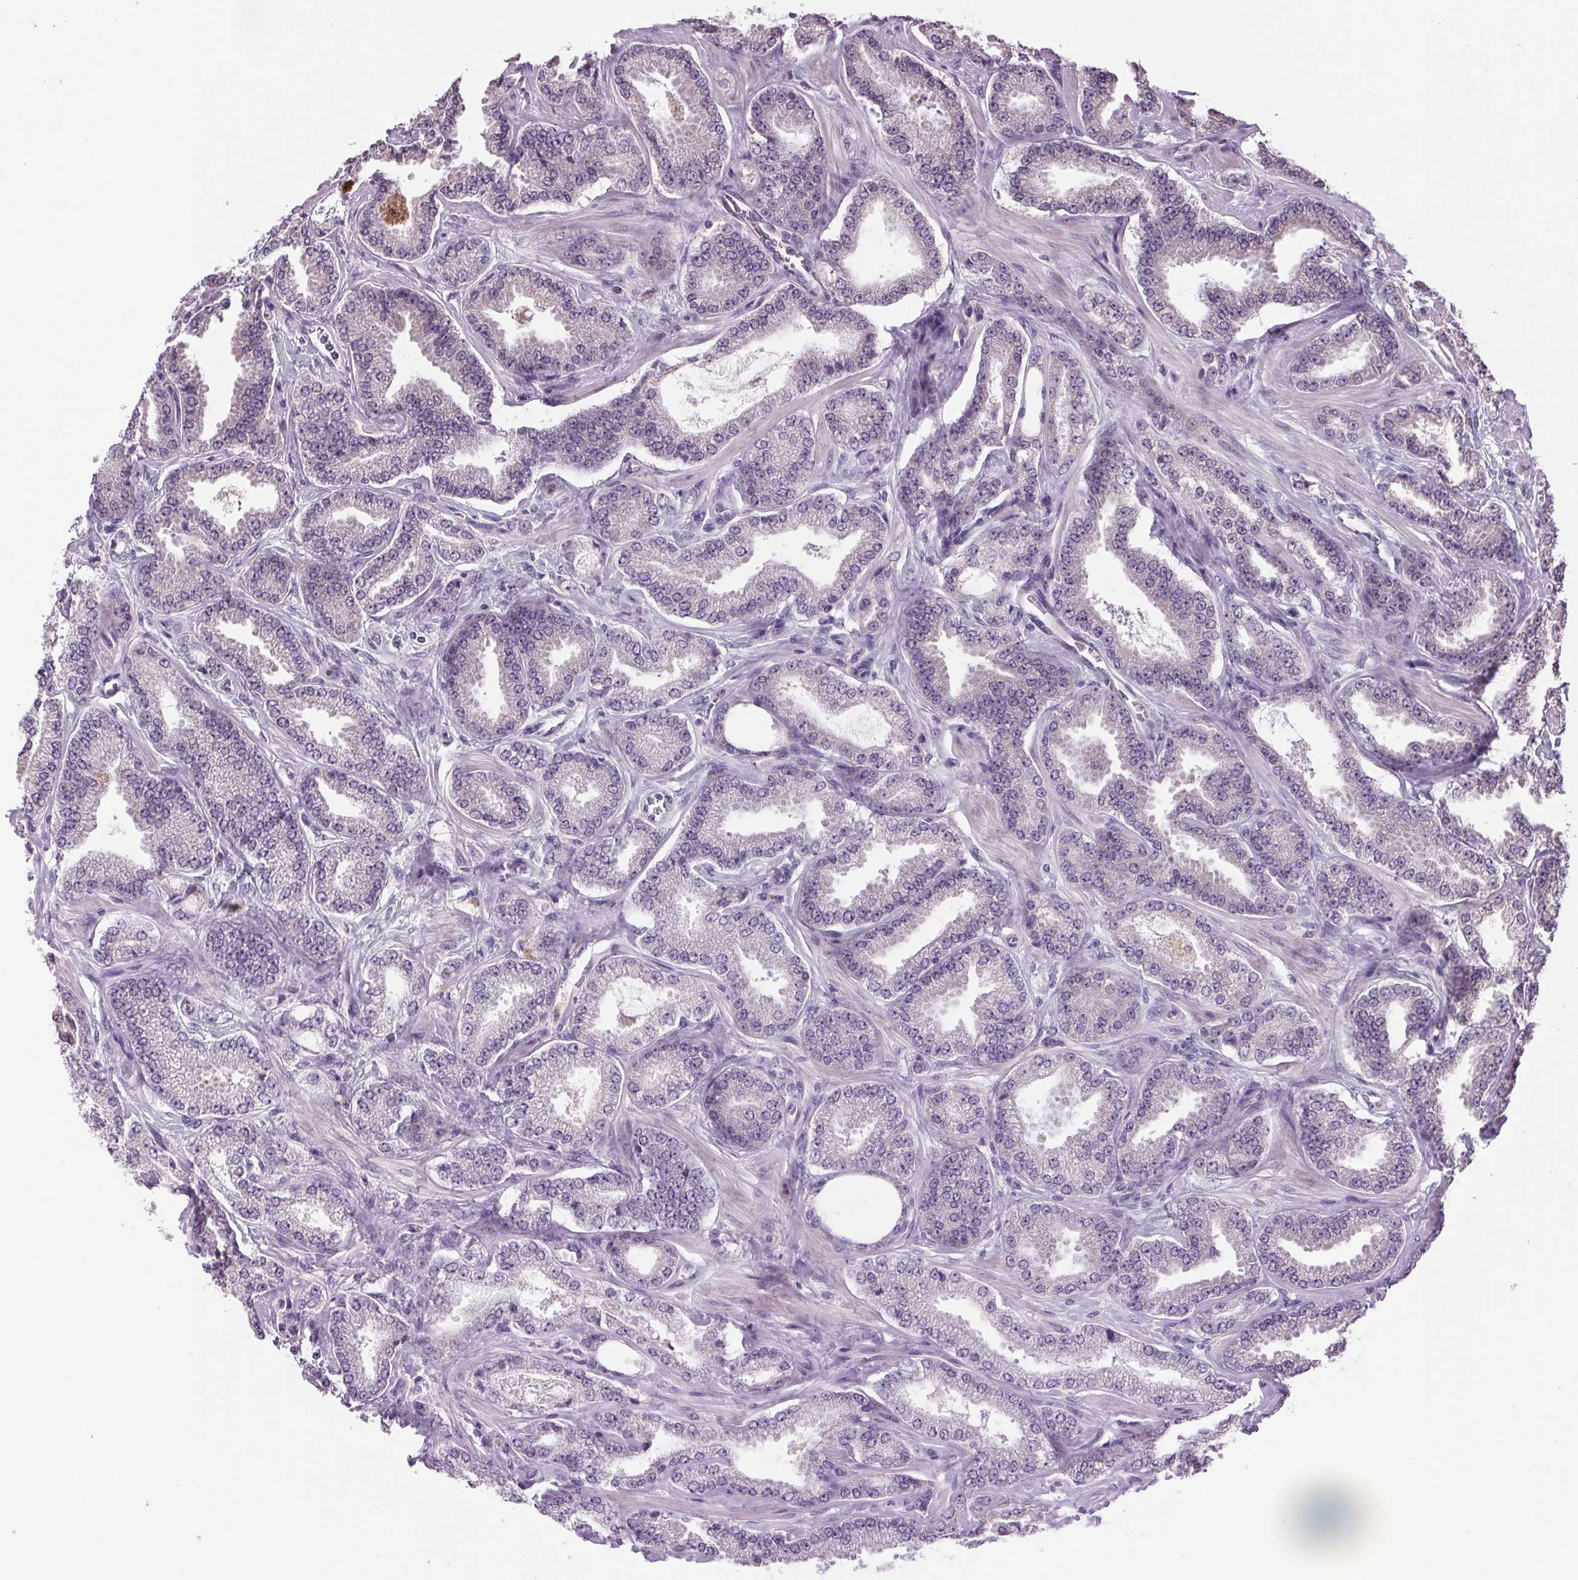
{"staining": {"intensity": "negative", "quantity": "none", "location": "none"}, "tissue": "prostate cancer", "cell_type": "Tumor cells", "image_type": "cancer", "snomed": [{"axis": "morphology", "description": "Adenocarcinoma, Low grade"}, {"axis": "topography", "description": "Prostate"}], "caption": "Micrograph shows no protein expression in tumor cells of low-grade adenocarcinoma (prostate) tissue. The staining is performed using DAB brown chromogen with nuclei counter-stained in using hematoxylin.", "gene": "VWA3B", "patient": {"sex": "male", "age": 55}}